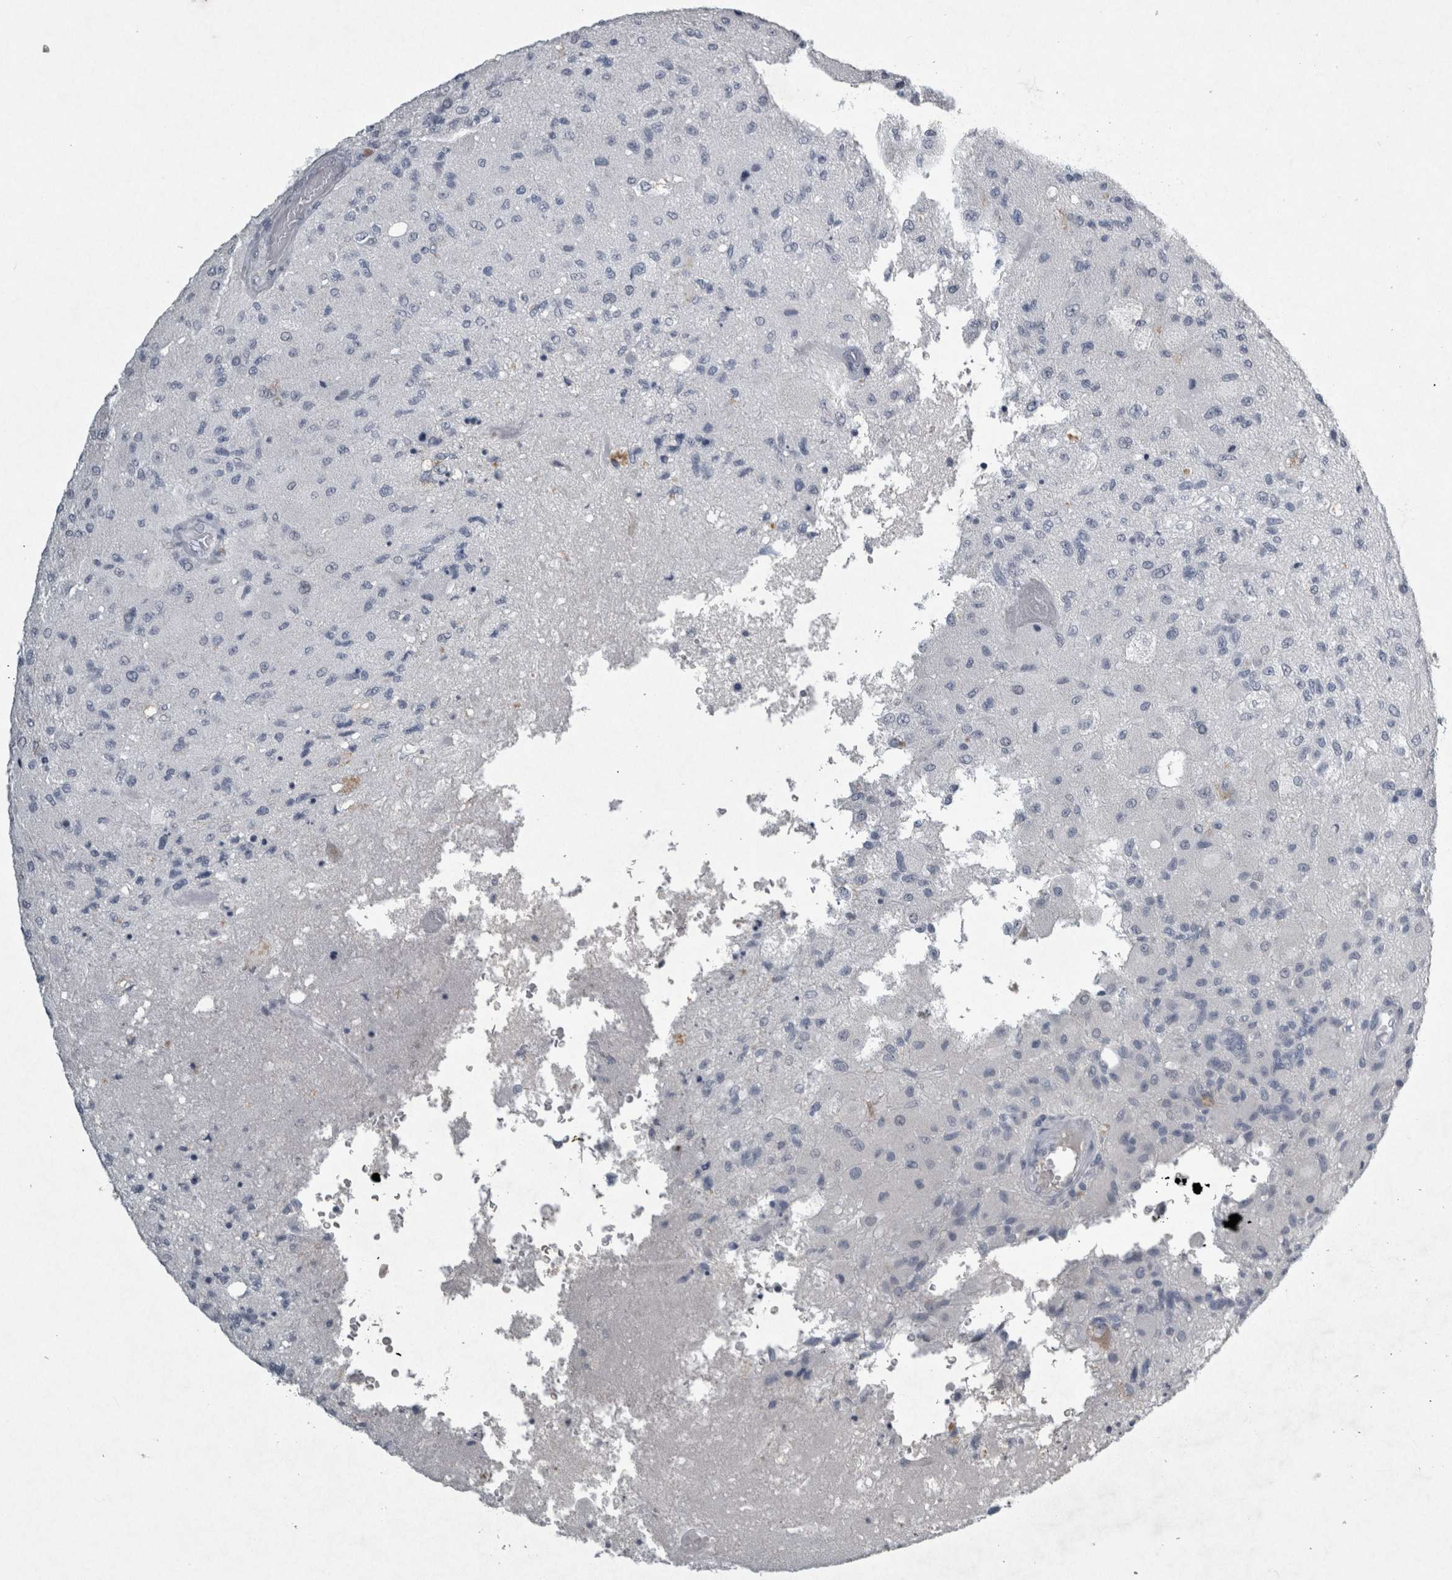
{"staining": {"intensity": "negative", "quantity": "none", "location": "none"}, "tissue": "glioma", "cell_type": "Tumor cells", "image_type": "cancer", "snomed": [{"axis": "morphology", "description": "Normal tissue, NOS"}, {"axis": "morphology", "description": "Glioma, malignant, High grade"}, {"axis": "topography", "description": "Cerebral cortex"}], "caption": "DAB (3,3'-diaminobenzidine) immunohistochemical staining of malignant high-grade glioma demonstrates no significant staining in tumor cells.", "gene": "PDX1", "patient": {"sex": "male", "age": 77}}